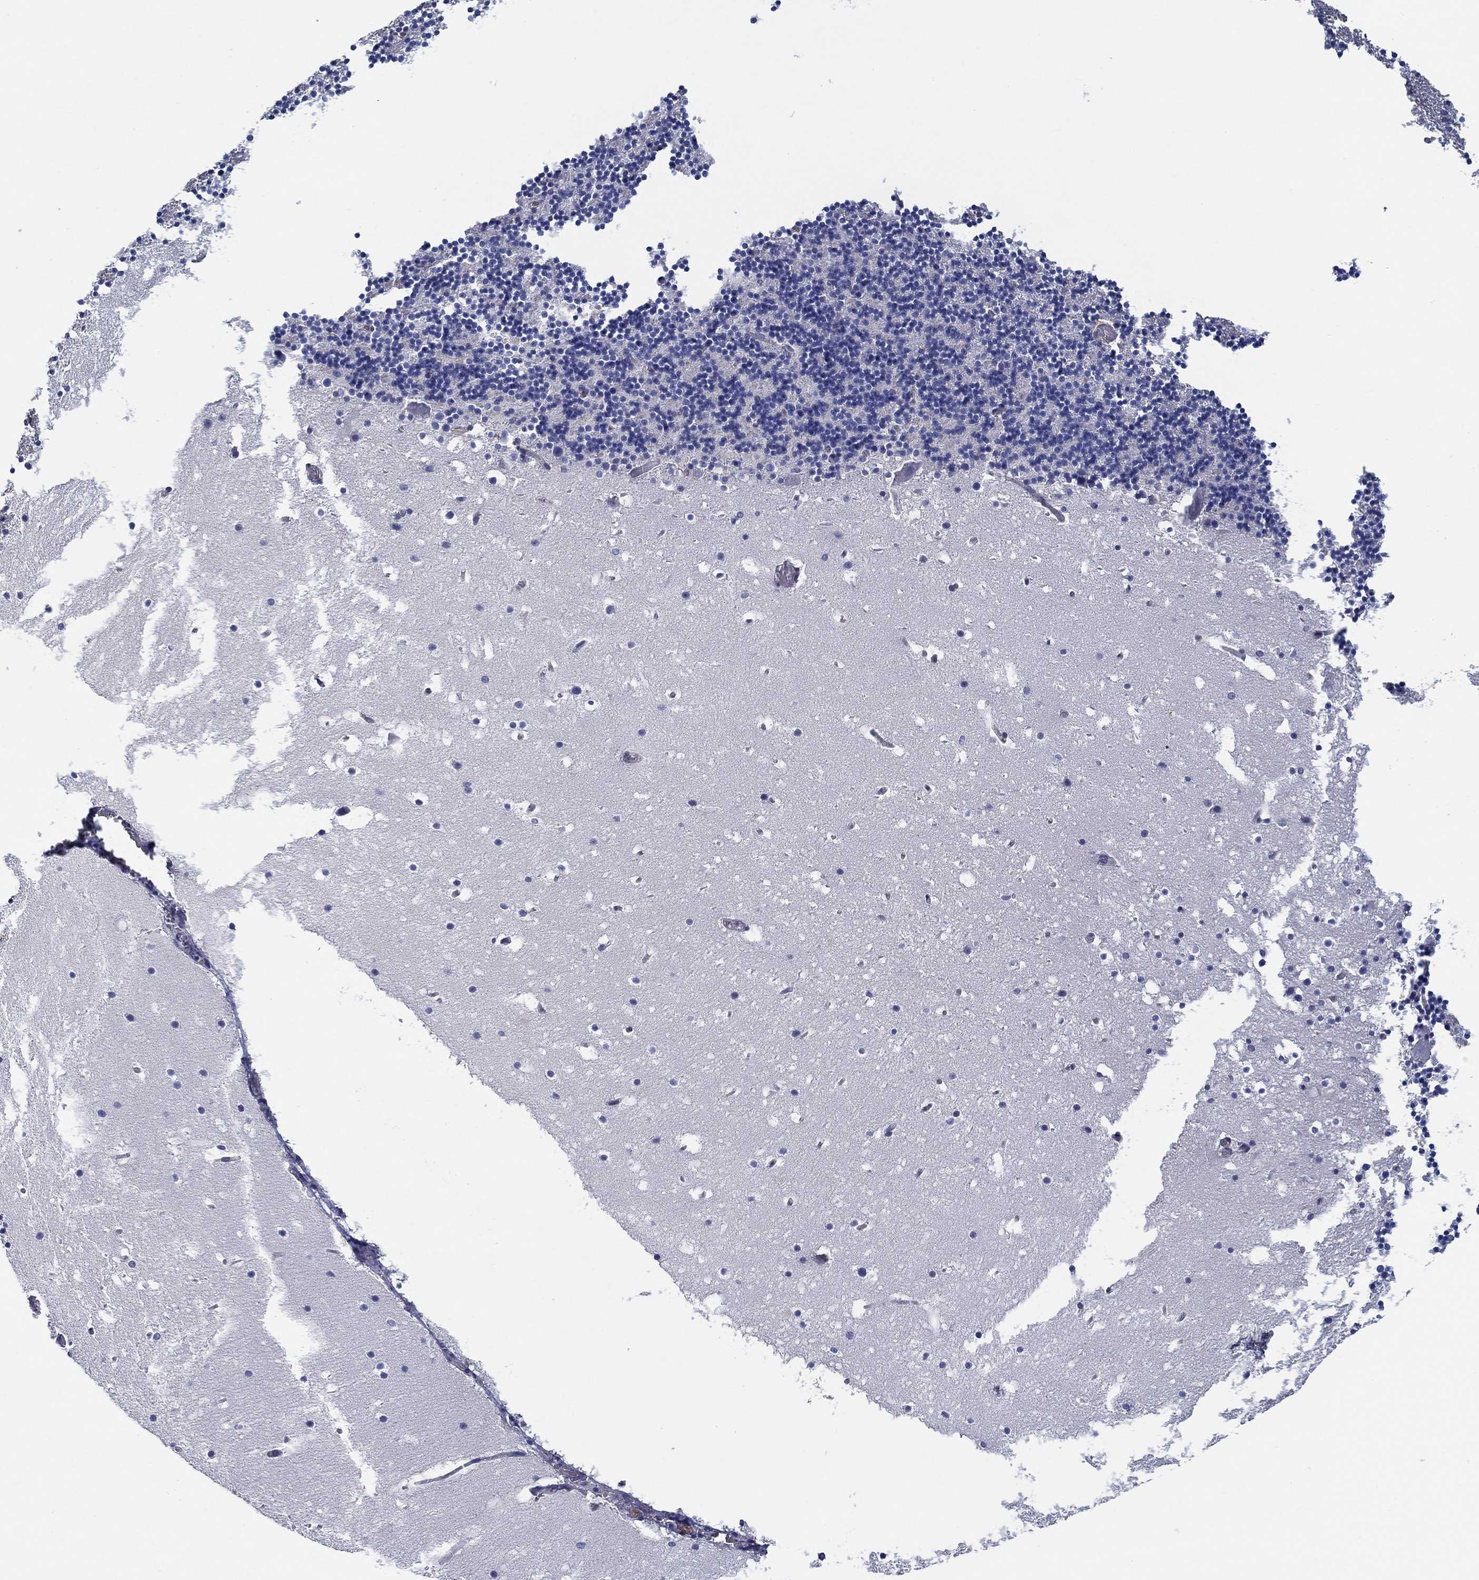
{"staining": {"intensity": "negative", "quantity": "none", "location": "none"}, "tissue": "cerebellum", "cell_type": "Cells in granular layer", "image_type": "normal", "snomed": [{"axis": "morphology", "description": "Normal tissue, NOS"}, {"axis": "topography", "description": "Cerebellum"}], "caption": "Cells in granular layer are negative for brown protein staining in normal cerebellum. (Immunohistochemistry, brightfield microscopy, high magnification).", "gene": "BBOF1", "patient": {"sex": "male", "age": 37}}